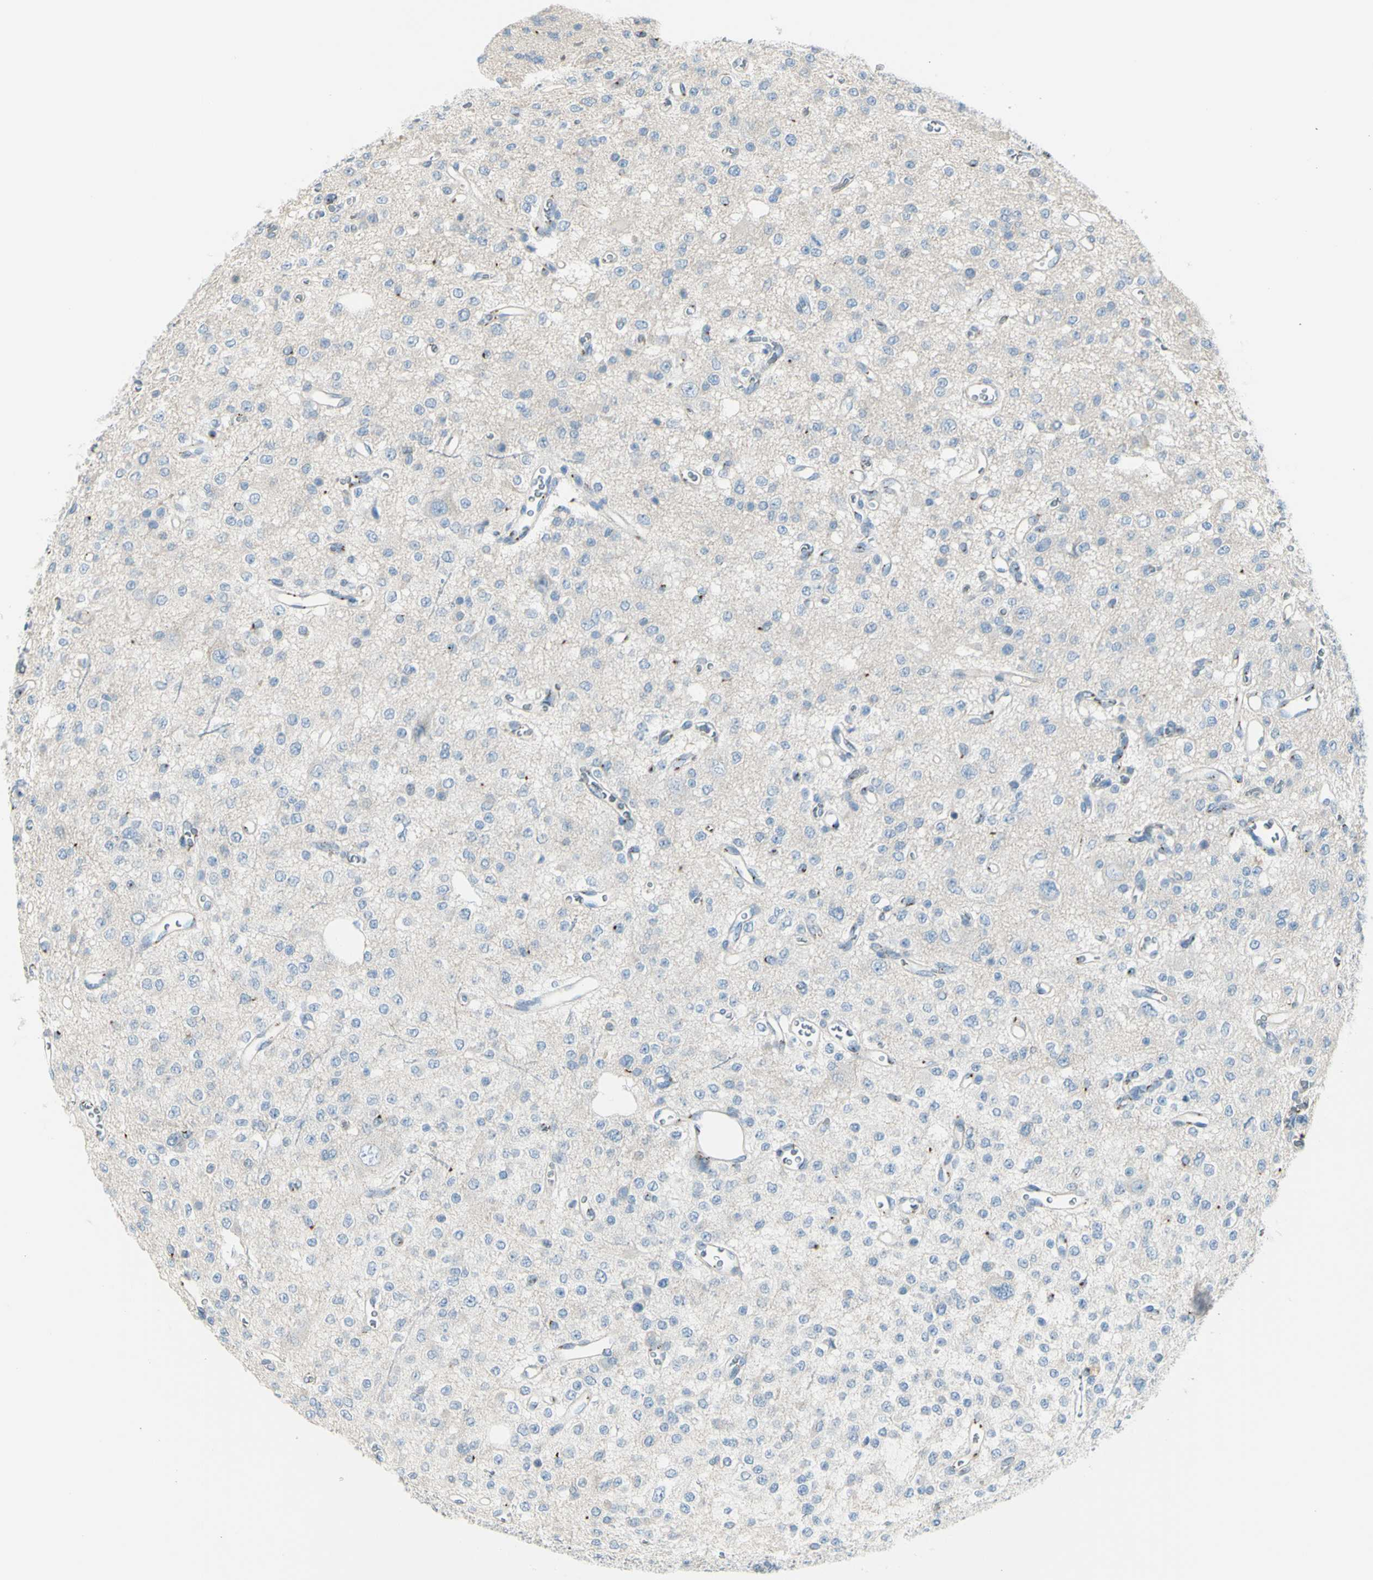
{"staining": {"intensity": "negative", "quantity": "none", "location": "none"}, "tissue": "glioma", "cell_type": "Tumor cells", "image_type": "cancer", "snomed": [{"axis": "morphology", "description": "Glioma, malignant, Low grade"}, {"axis": "topography", "description": "Brain"}], "caption": "A high-resolution histopathology image shows immunohistochemistry staining of glioma, which displays no significant expression in tumor cells.", "gene": "B4GALT1", "patient": {"sex": "male", "age": 38}}